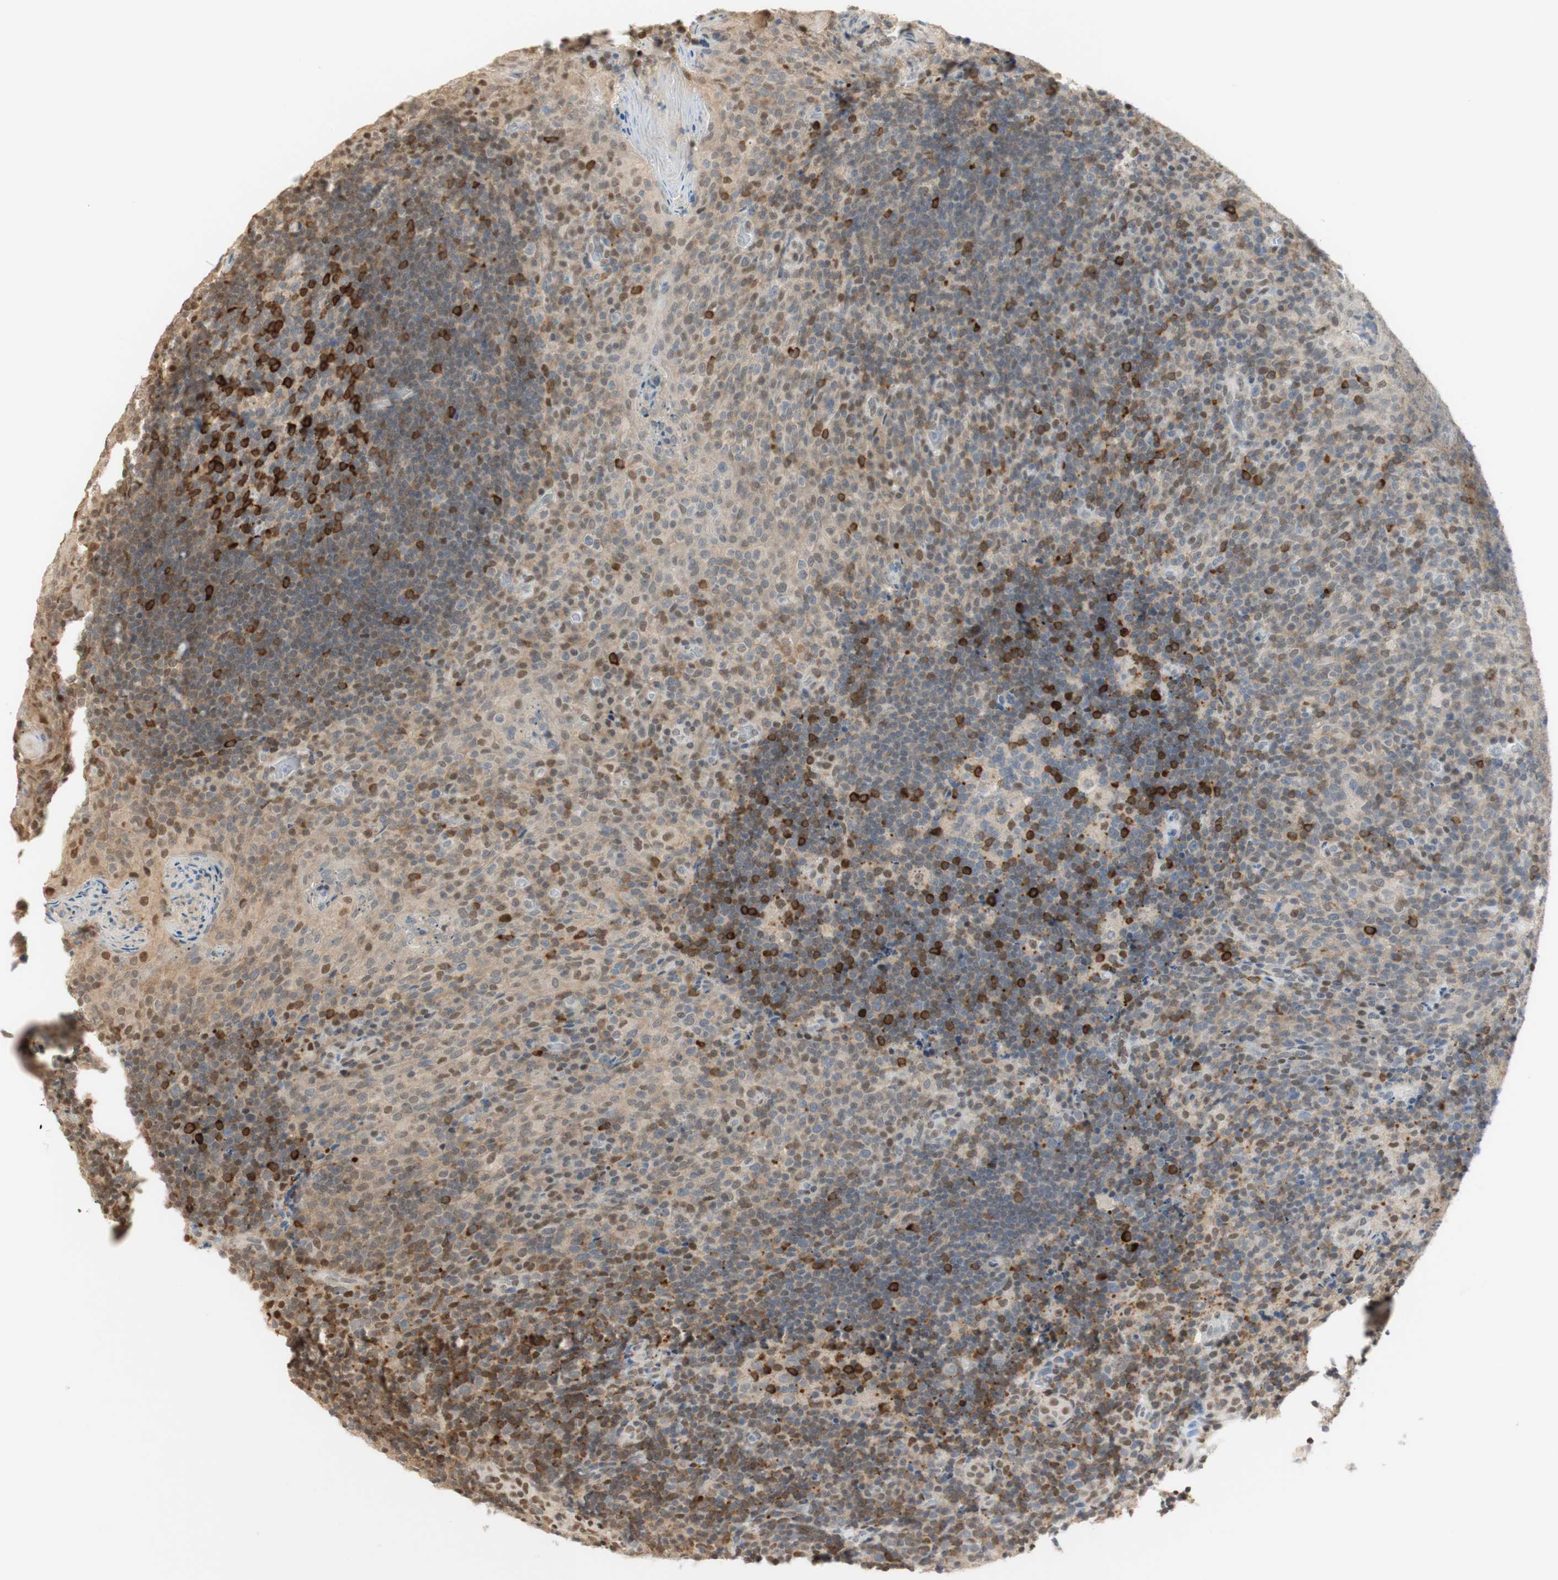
{"staining": {"intensity": "strong", "quantity": "<25%", "location": "cytoplasmic/membranous"}, "tissue": "tonsil", "cell_type": "Germinal center cells", "image_type": "normal", "snomed": [{"axis": "morphology", "description": "Normal tissue, NOS"}, {"axis": "topography", "description": "Tonsil"}], "caption": "IHC of normal tonsil reveals medium levels of strong cytoplasmic/membranous staining in about <25% of germinal center cells. The staining is performed using DAB (3,3'-diaminobenzidine) brown chromogen to label protein expression. The nuclei are counter-stained blue using hematoxylin.", "gene": "NAP1L4", "patient": {"sex": "male", "age": 17}}